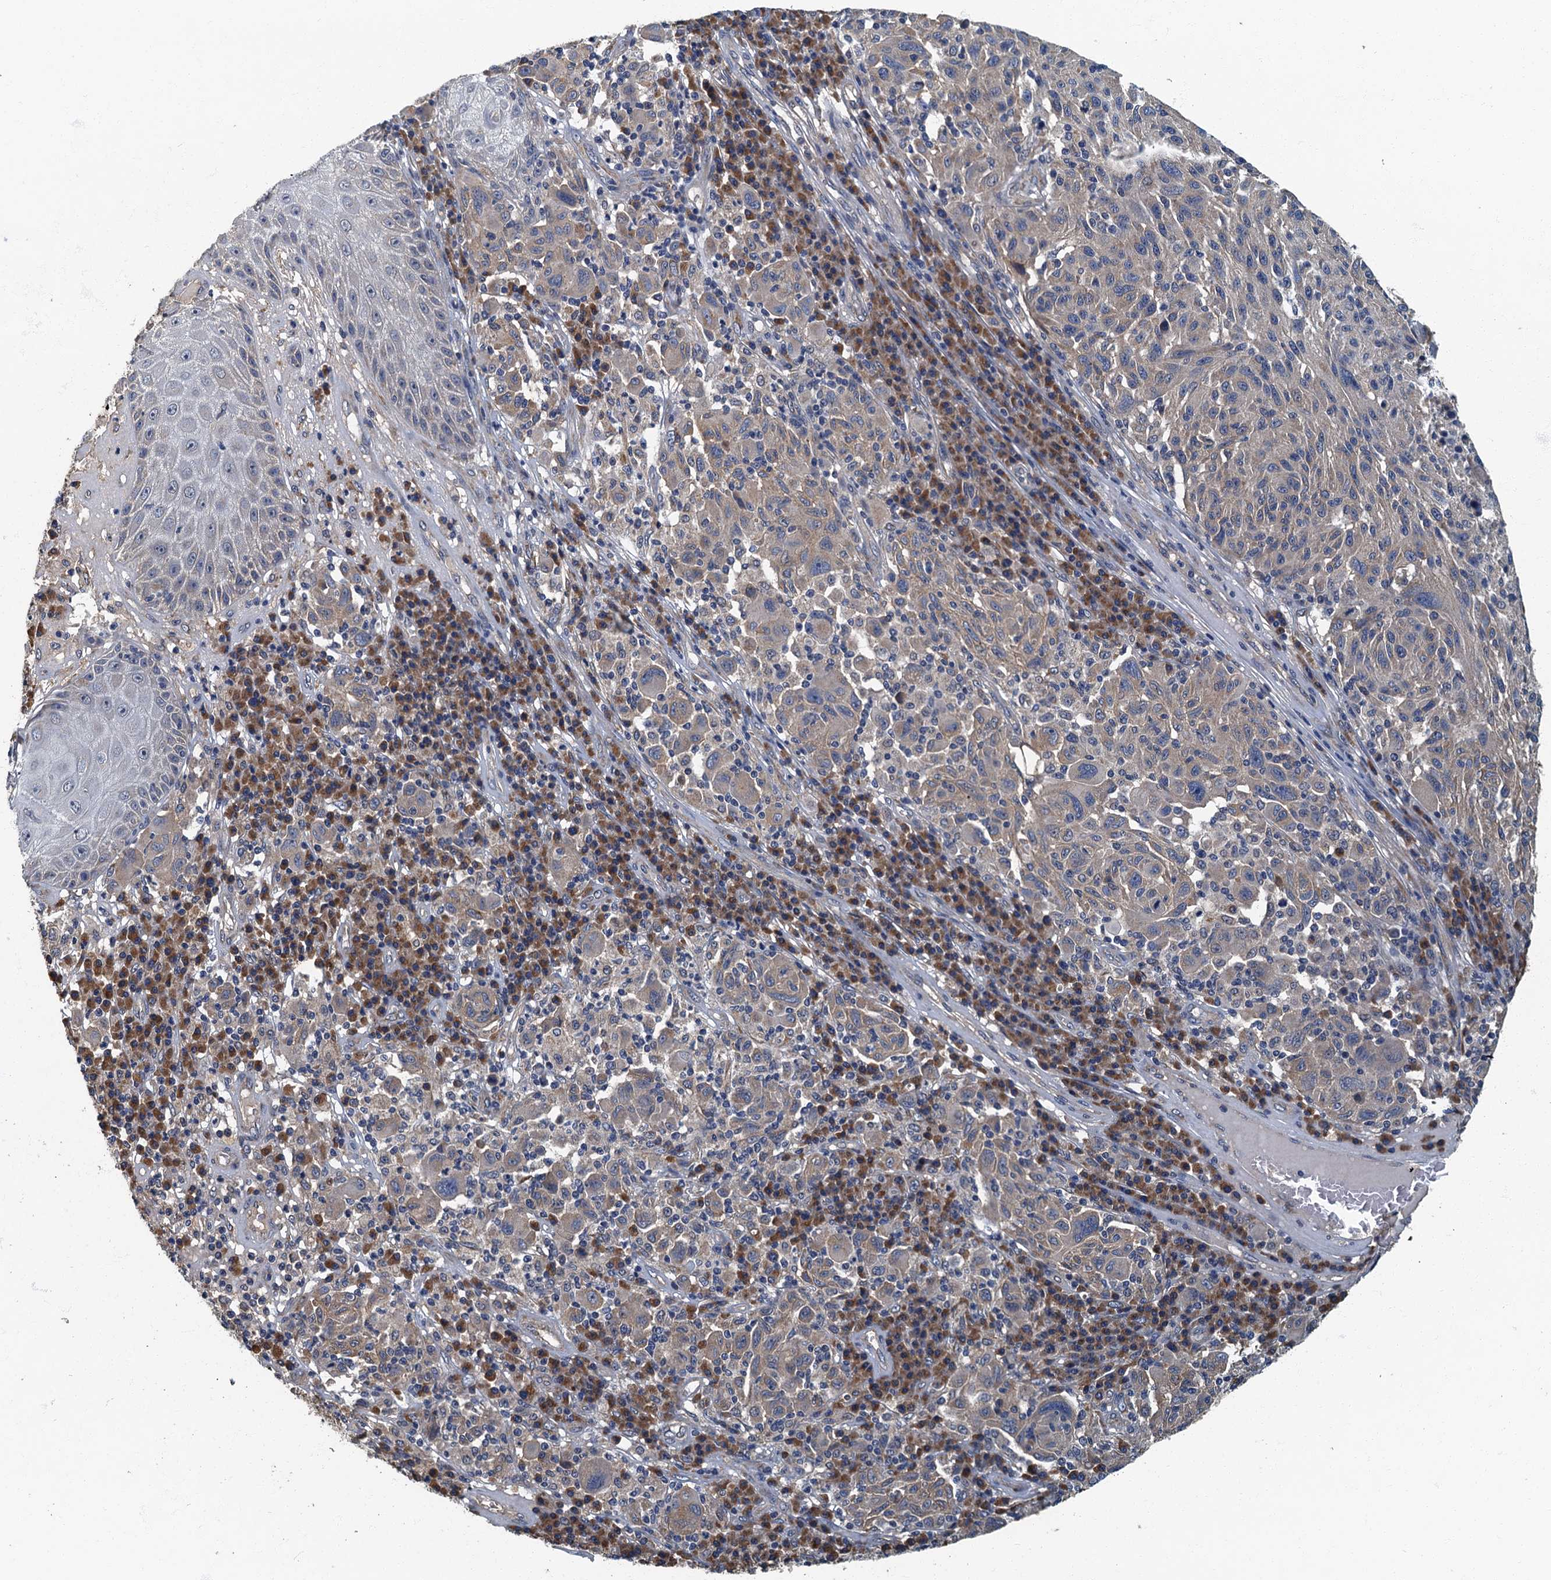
{"staining": {"intensity": "weak", "quantity": "25%-75%", "location": "cytoplasmic/membranous"}, "tissue": "melanoma", "cell_type": "Tumor cells", "image_type": "cancer", "snomed": [{"axis": "morphology", "description": "Malignant melanoma, NOS"}, {"axis": "topography", "description": "Skin"}], "caption": "Protein expression by IHC displays weak cytoplasmic/membranous expression in about 25%-75% of tumor cells in melanoma. The staining was performed using DAB (3,3'-diaminobenzidine) to visualize the protein expression in brown, while the nuclei were stained in blue with hematoxylin (Magnification: 20x).", "gene": "DDX49", "patient": {"sex": "male", "age": 53}}